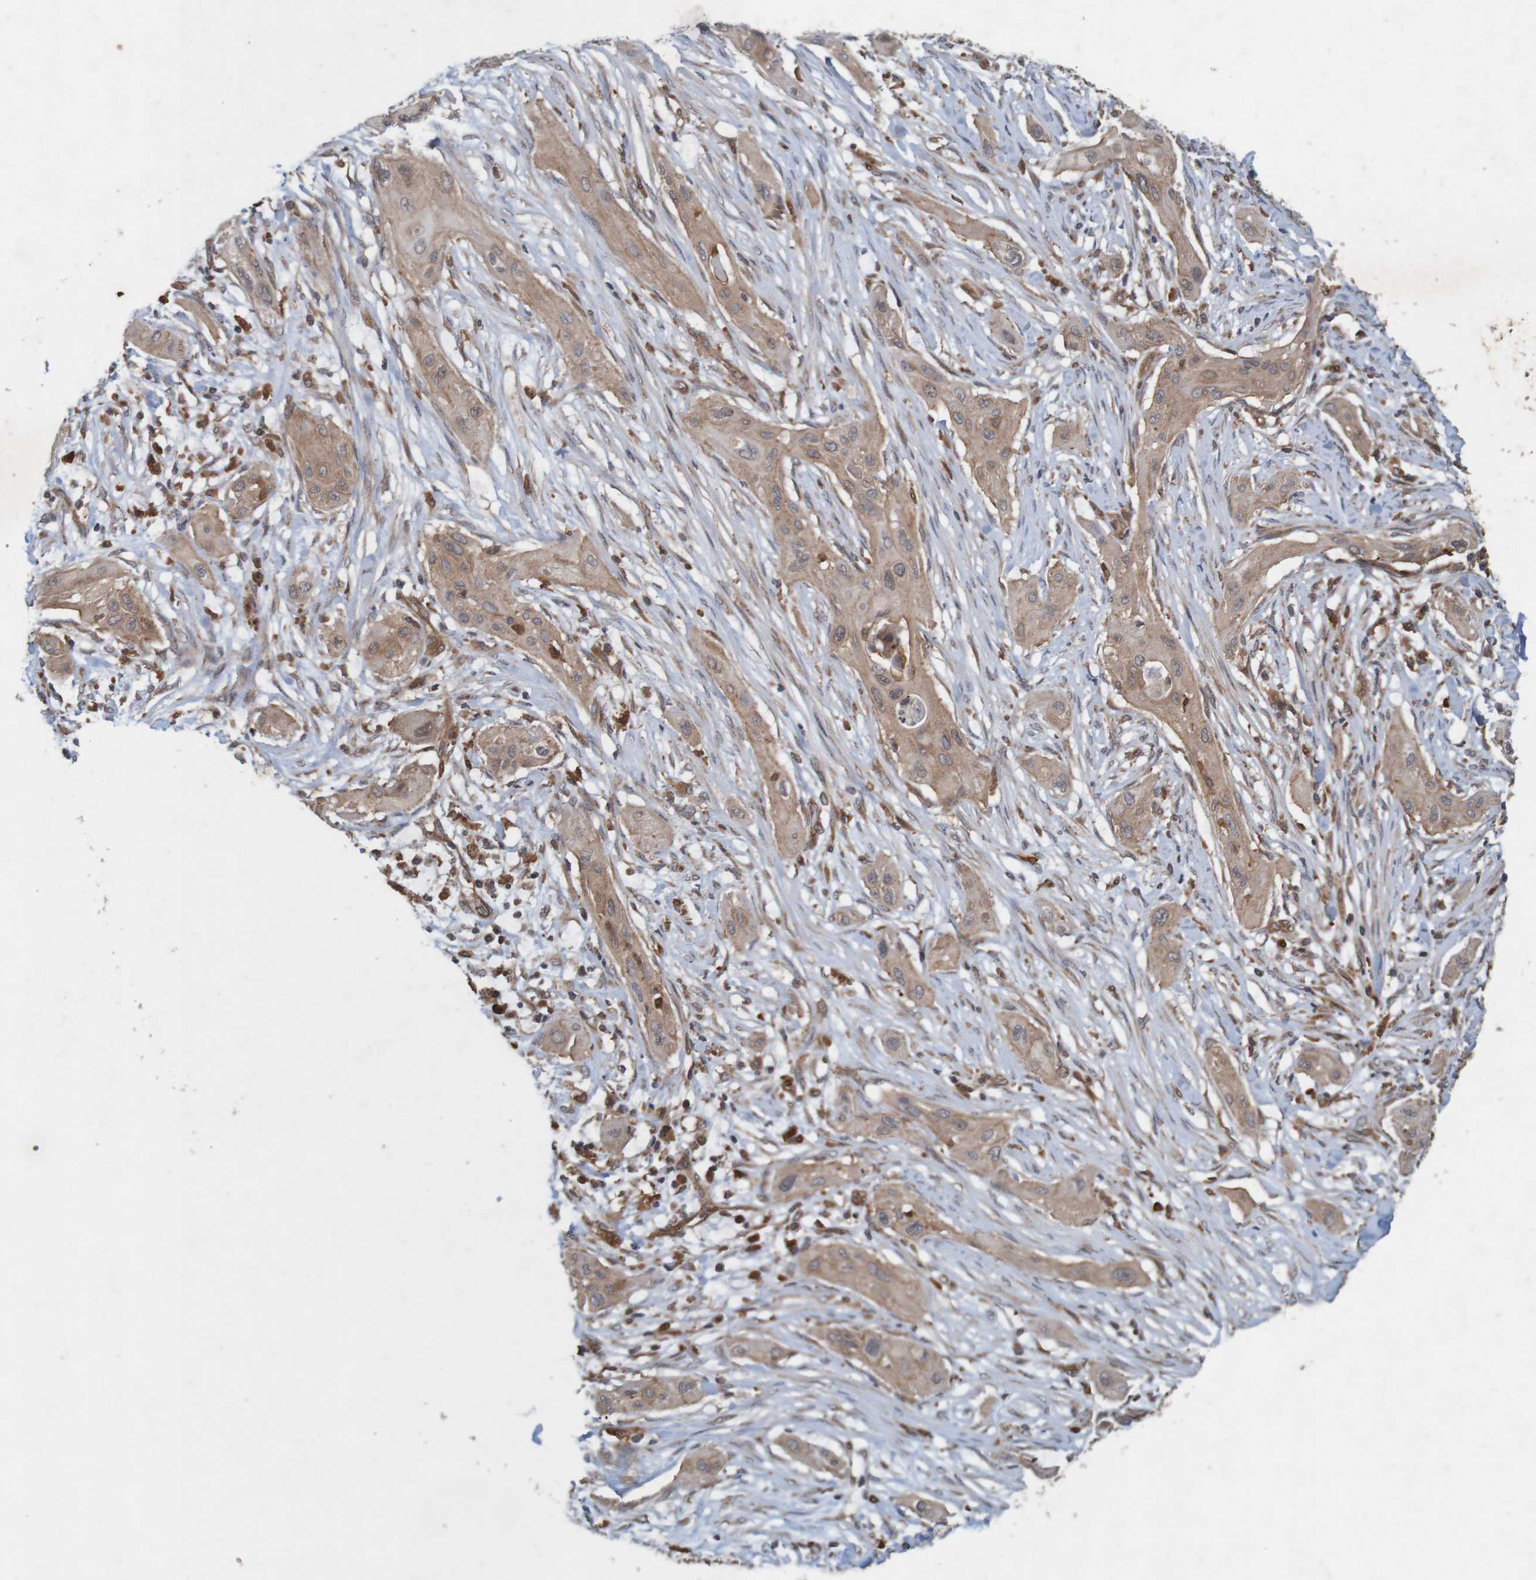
{"staining": {"intensity": "weak", "quantity": ">75%", "location": "cytoplasmic/membranous"}, "tissue": "lung cancer", "cell_type": "Tumor cells", "image_type": "cancer", "snomed": [{"axis": "morphology", "description": "Squamous cell carcinoma, NOS"}, {"axis": "topography", "description": "Lung"}], "caption": "Protein staining of squamous cell carcinoma (lung) tissue displays weak cytoplasmic/membranous staining in approximately >75% of tumor cells.", "gene": "ARHGEF11", "patient": {"sex": "female", "age": 47}}